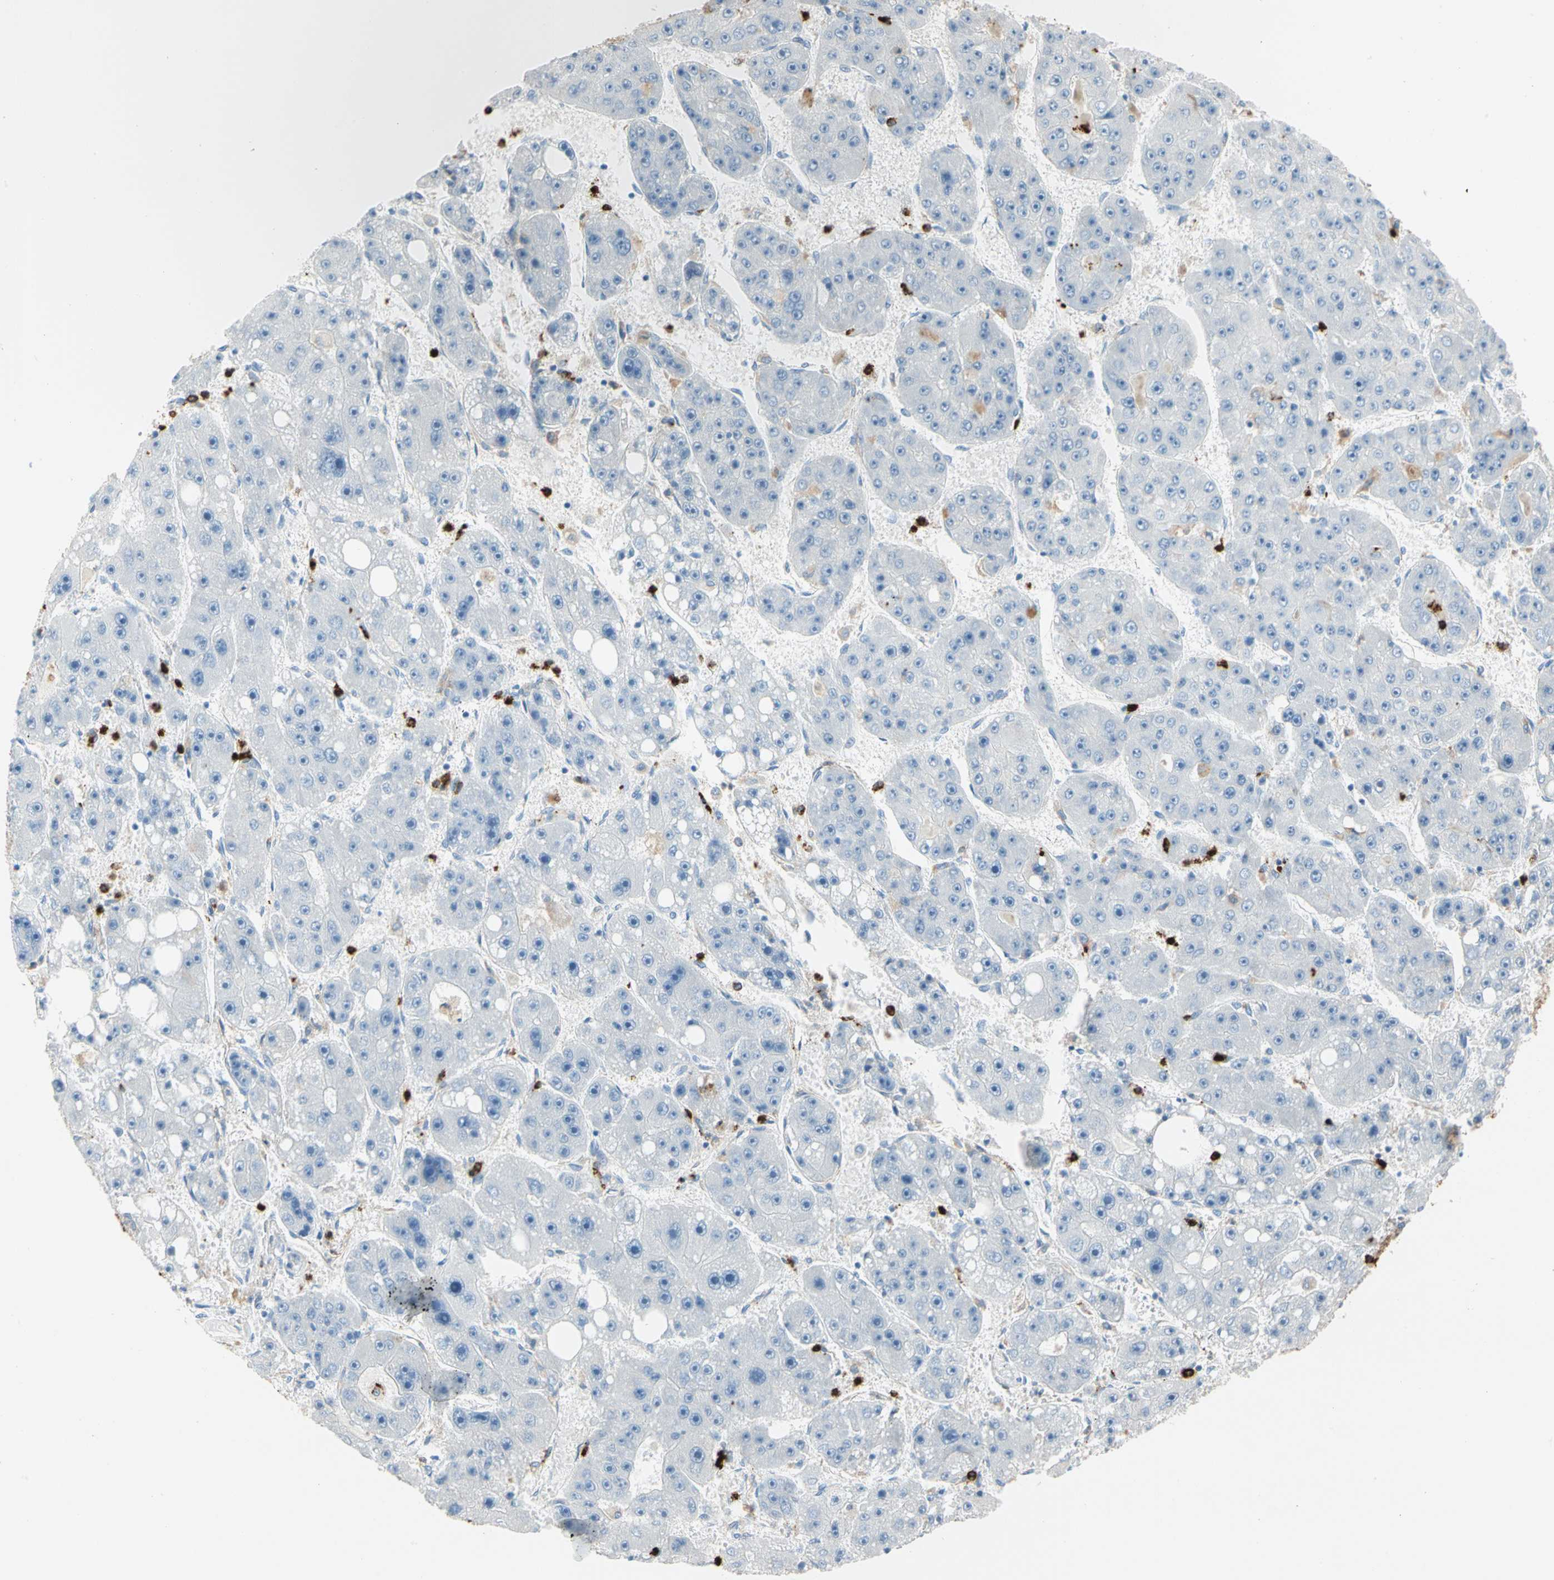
{"staining": {"intensity": "negative", "quantity": "none", "location": "none"}, "tissue": "liver cancer", "cell_type": "Tumor cells", "image_type": "cancer", "snomed": [{"axis": "morphology", "description": "Carcinoma, Hepatocellular, NOS"}, {"axis": "topography", "description": "Liver"}], "caption": "Immunohistochemical staining of human liver hepatocellular carcinoma displays no significant positivity in tumor cells. (Brightfield microscopy of DAB immunohistochemistry at high magnification).", "gene": "CLEC4A", "patient": {"sex": "female", "age": 61}}